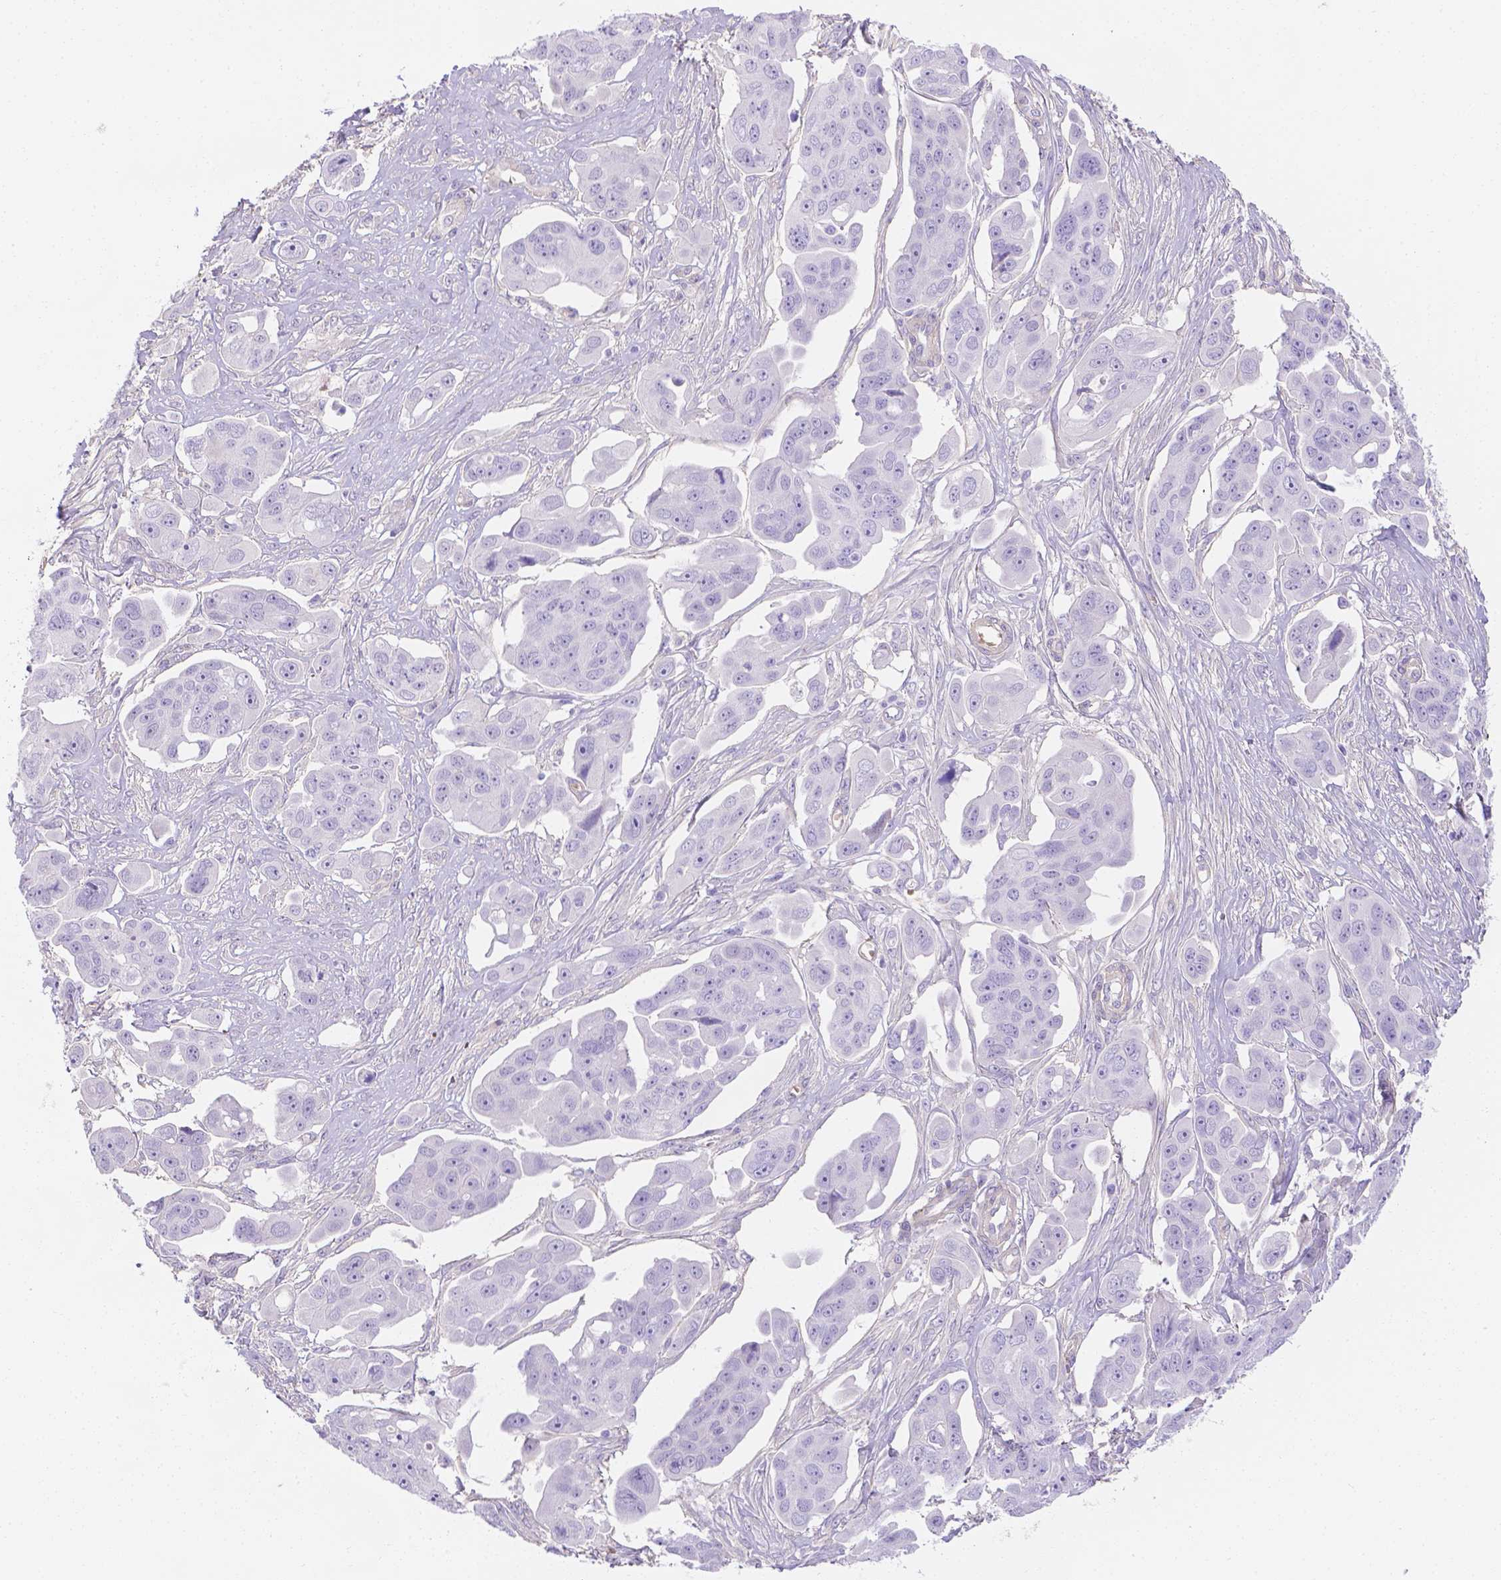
{"staining": {"intensity": "negative", "quantity": "none", "location": "none"}, "tissue": "ovarian cancer", "cell_type": "Tumor cells", "image_type": "cancer", "snomed": [{"axis": "morphology", "description": "Carcinoma, endometroid"}, {"axis": "topography", "description": "Ovary"}], "caption": "An image of ovarian cancer stained for a protein displays no brown staining in tumor cells.", "gene": "SLC40A1", "patient": {"sex": "female", "age": 70}}